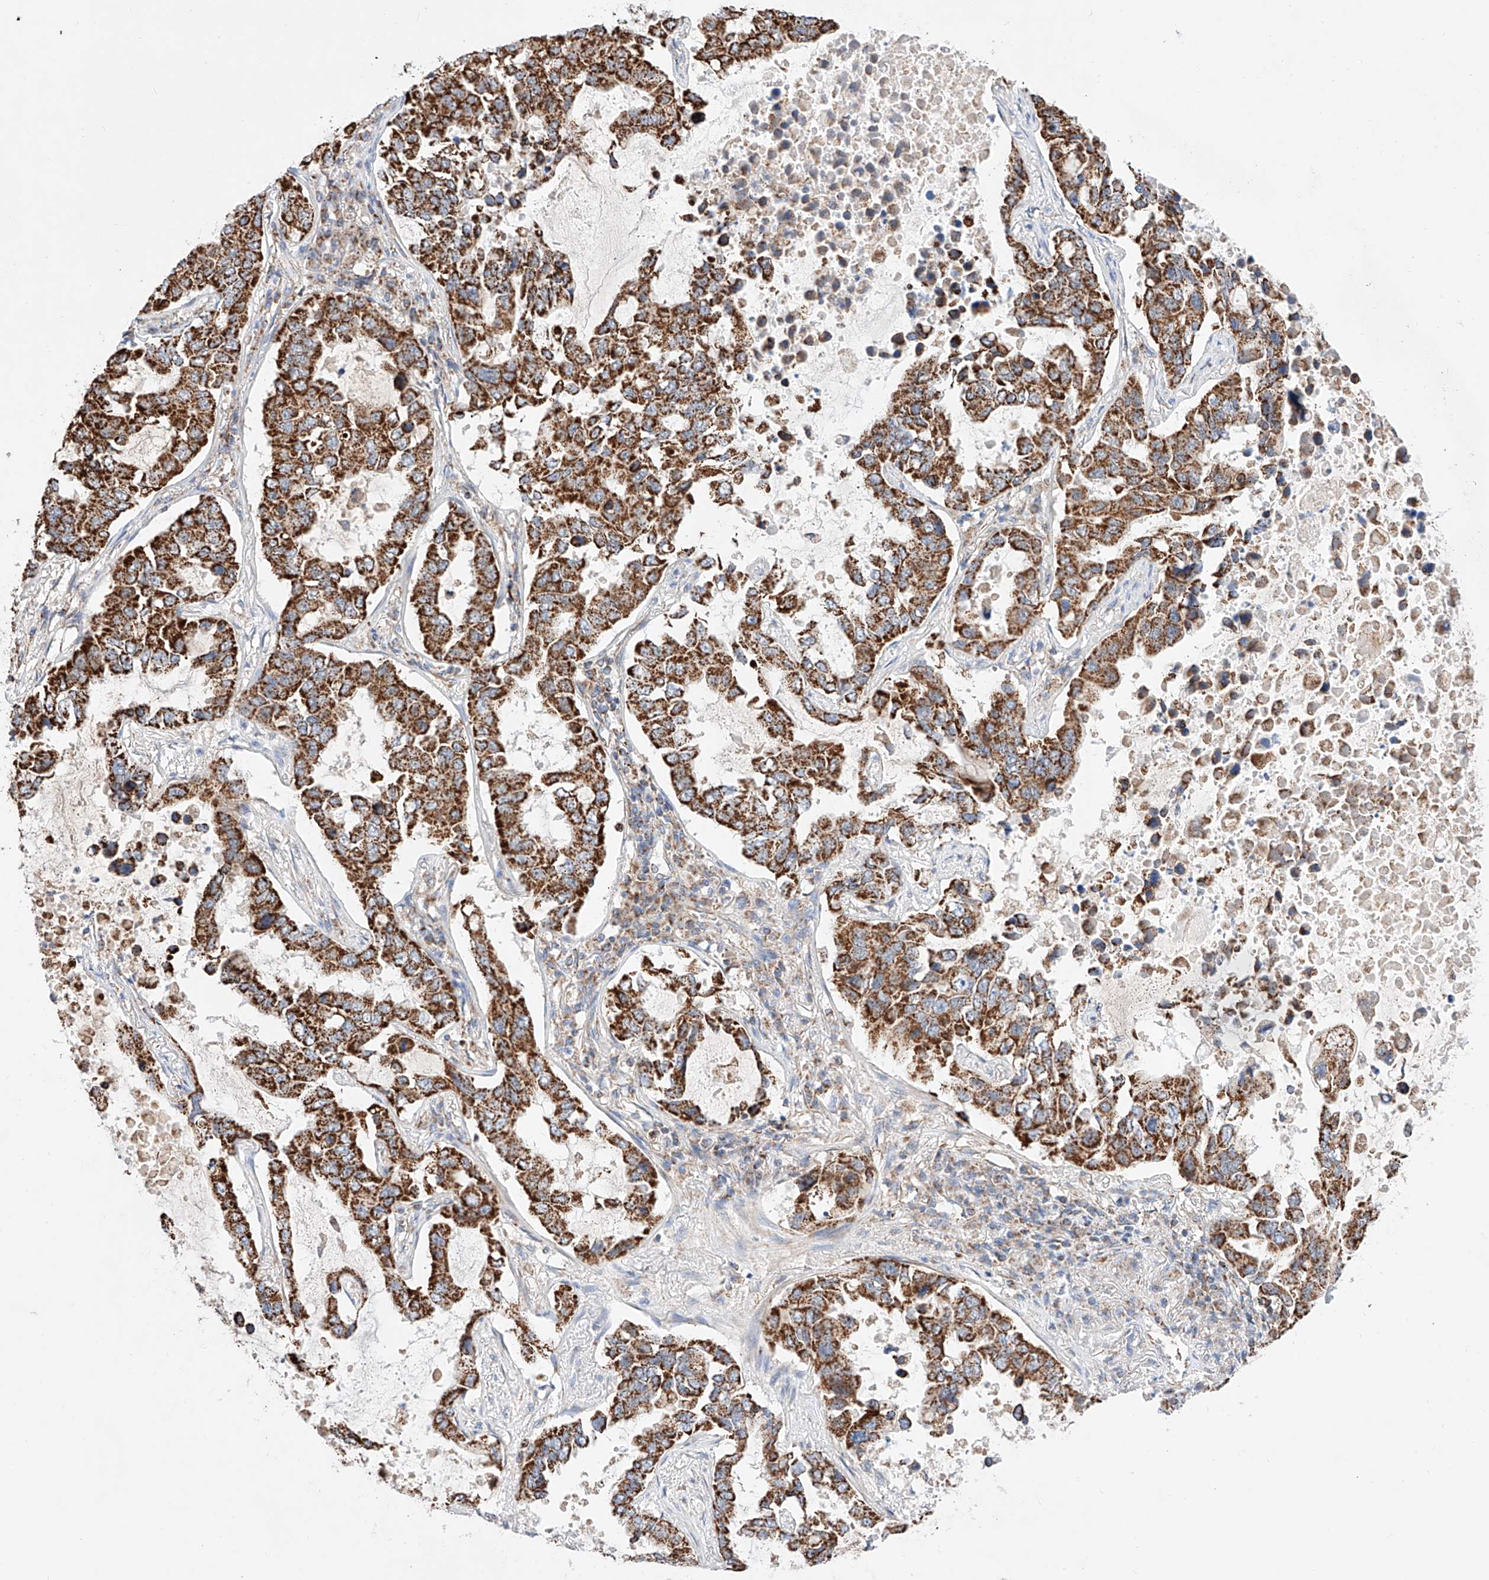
{"staining": {"intensity": "strong", "quantity": ">75%", "location": "cytoplasmic/membranous"}, "tissue": "lung cancer", "cell_type": "Tumor cells", "image_type": "cancer", "snomed": [{"axis": "morphology", "description": "Adenocarcinoma, NOS"}, {"axis": "topography", "description": "Lung"}], "caption": "The photomicrograph shows staining of adenocarcinoma (lung), revealing strong cytoplasmic/membranous protein expression (brown color) within tumor cells.", "gene": "KTI12", "patient": {"sex": "male", "age": 64}}